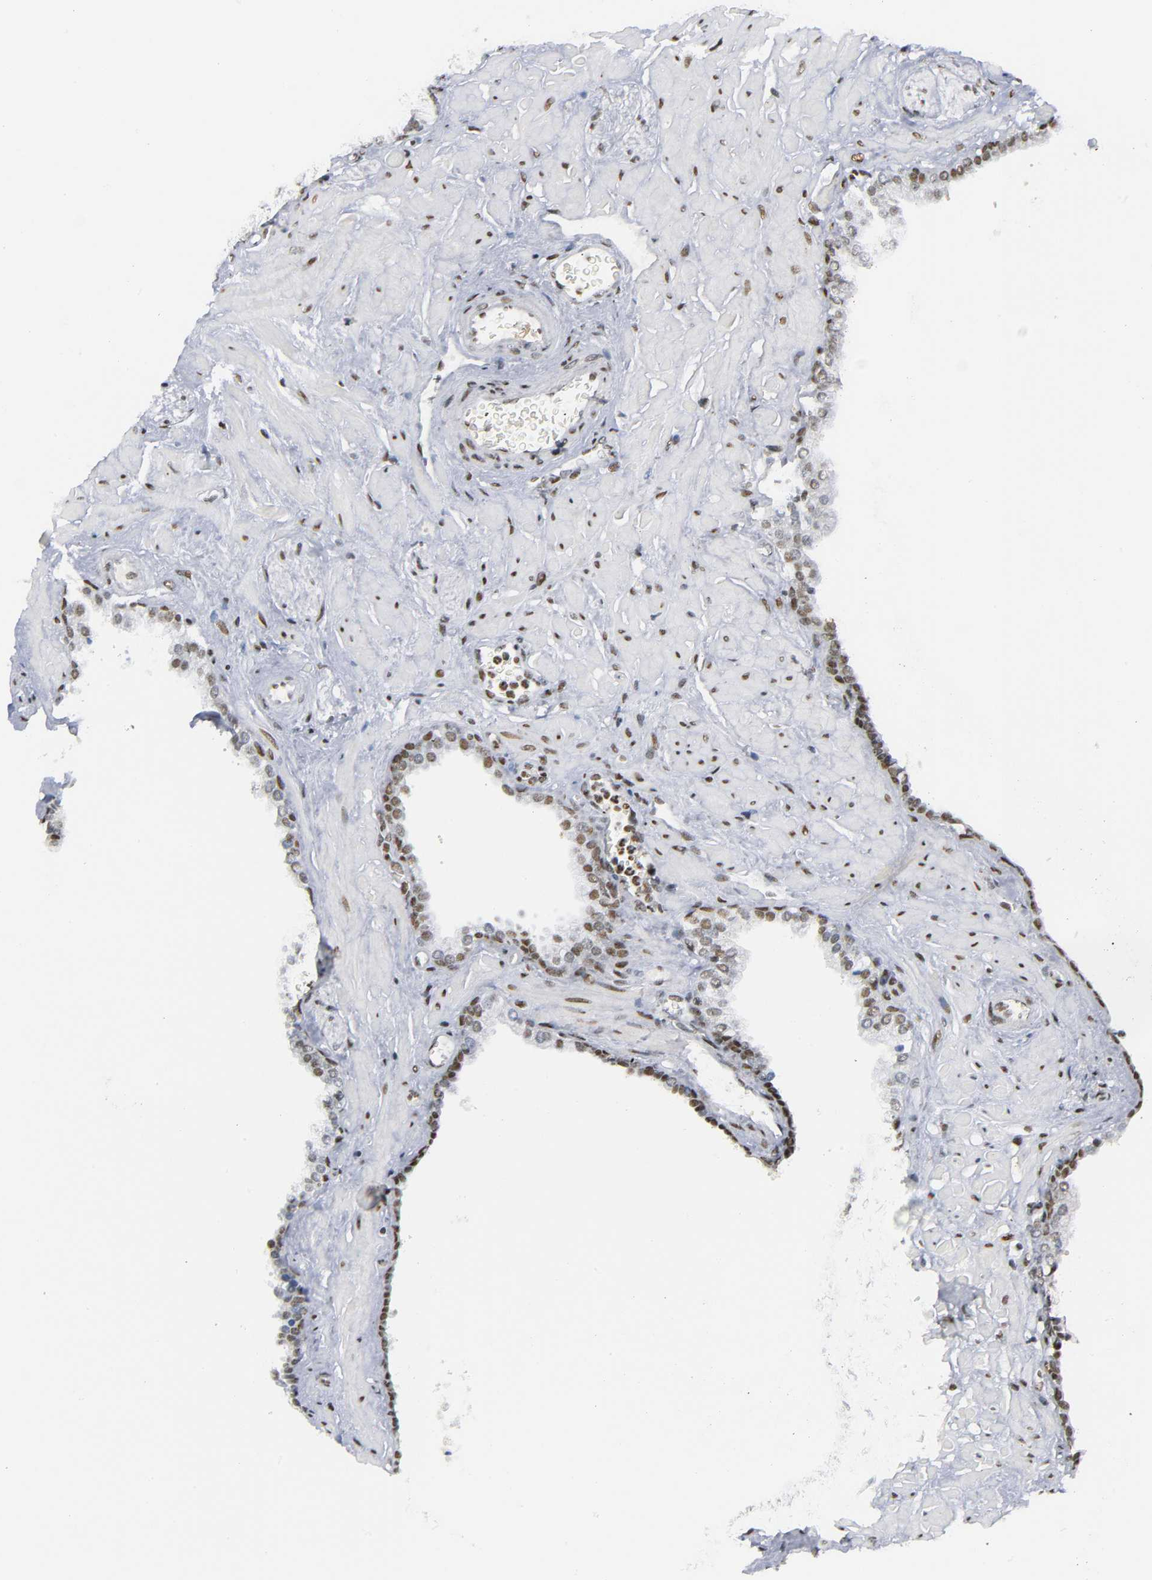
{"staining": {"intensity": "moderate", "quantity": ">75%", "location": "nuclear"}, "tissue": "prostate", "cell_type": "Glandular cells", "image_type": "normal", "snomed": [{"axis": "morphology", "description": "Normal tissue, NOS"}, {"axis": "topography", "description": "Prostate"}], "caption": "Moderate nuclear protein expression is present in approximately >75% of glandular cells in prostate. The protein of interest is stained brown, and the nuclei are stained in blue (DAB IHC with brightfield microscopy, high magnification).", "gene": "CREBBP", "patient": {"sex": "male", "age": 60}}